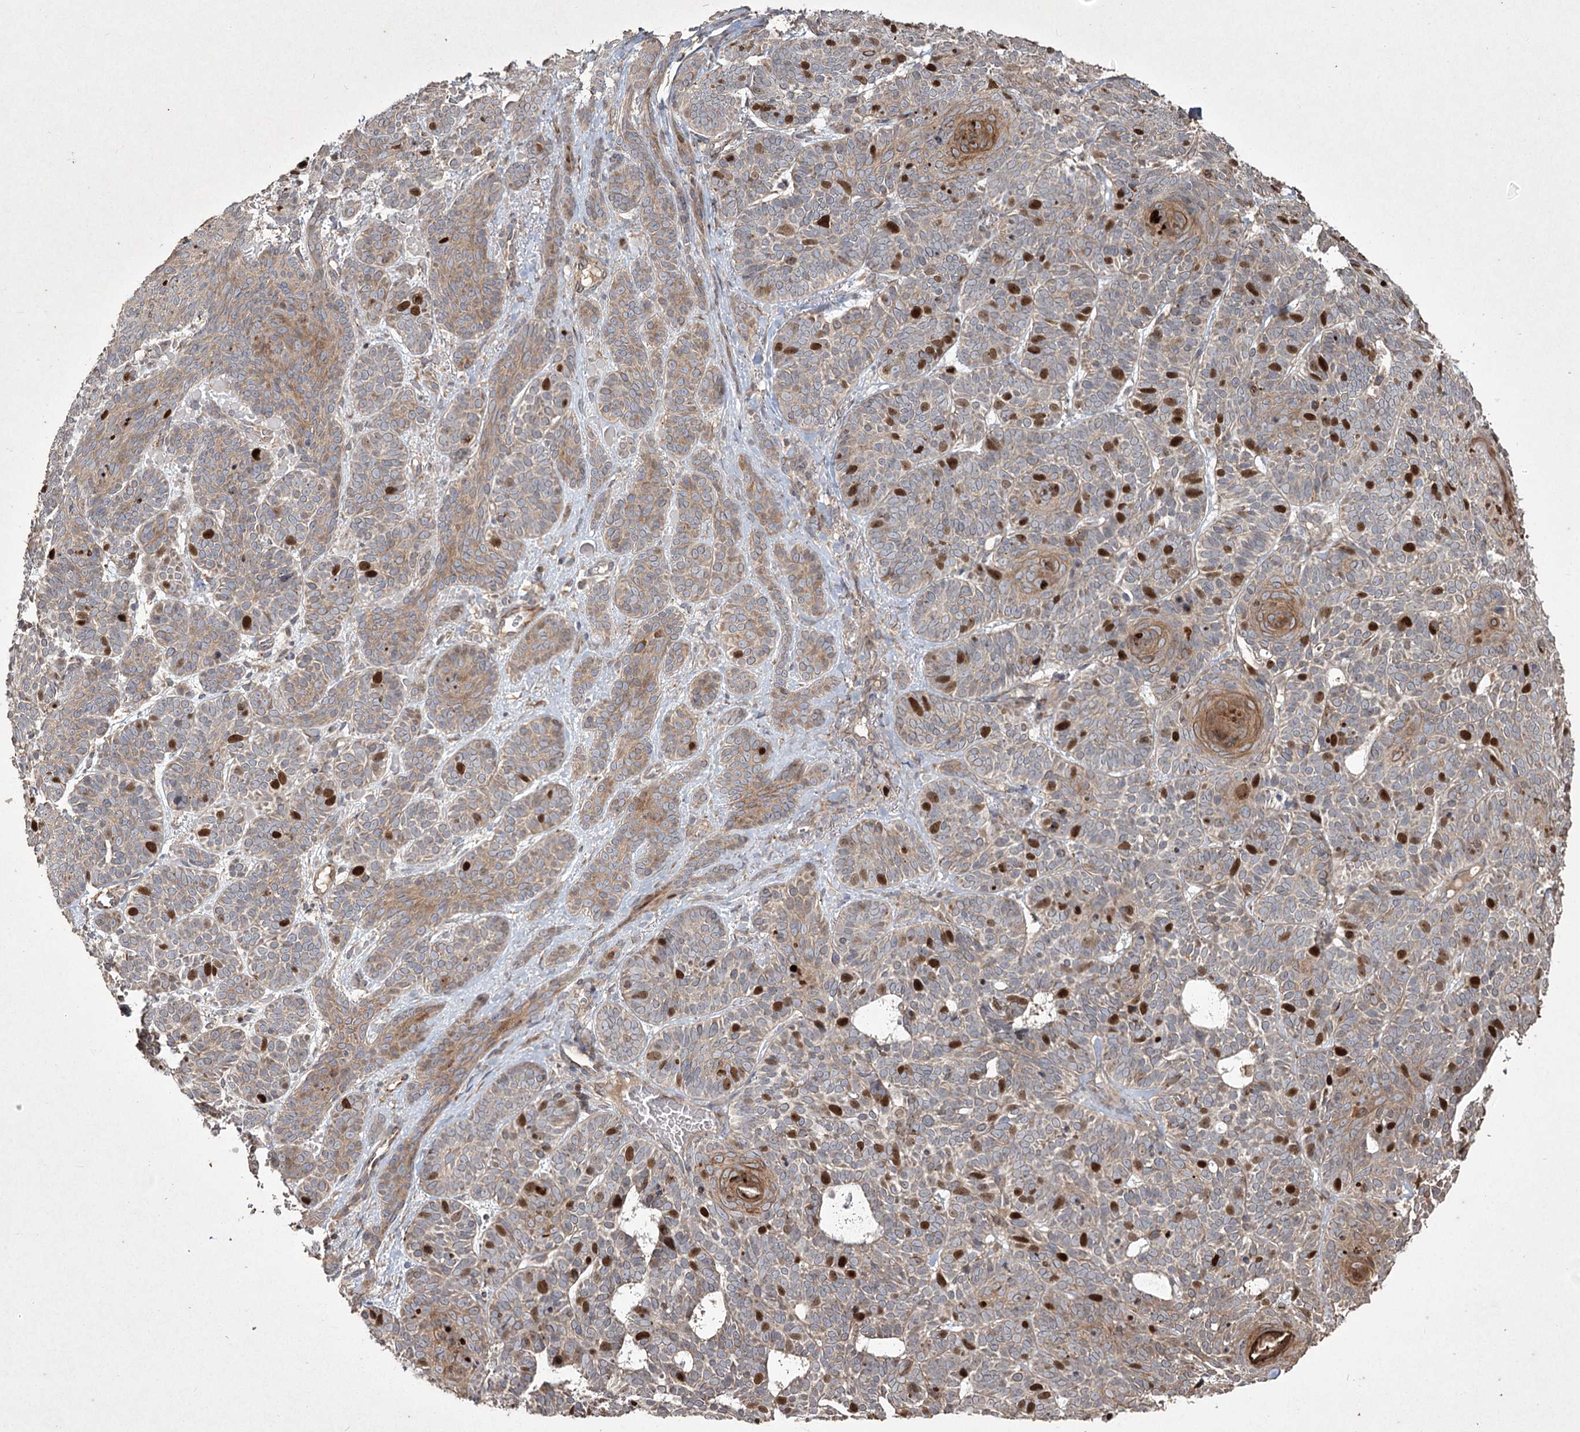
{"staining": {"intensity": "strong", "quantity": "25%-75%", "location": "cytoplasmic/membranous,nuclear"}, "tissue": "skin cancer", "cell_type": "Tumor cells", "image_type": "cancer", "snomed": [{"axis": "morphology", "description": "Basal cell carcinoma"}, {"axis": "topography", "description": "Skin"}], "caption": "An image of skin basal cell carcinoma stained for a protein reveals strong cytoplasmic/membranous and nuclear brown staining in tumor cells. (Stains: DAB (3,3'-diaminobenzidine) in brown, nuclei in blue, Microscopy: brightfield microscopy at high magnification).", "gene": "PRC1", "patient": {"sex": "male", "age": 85}}